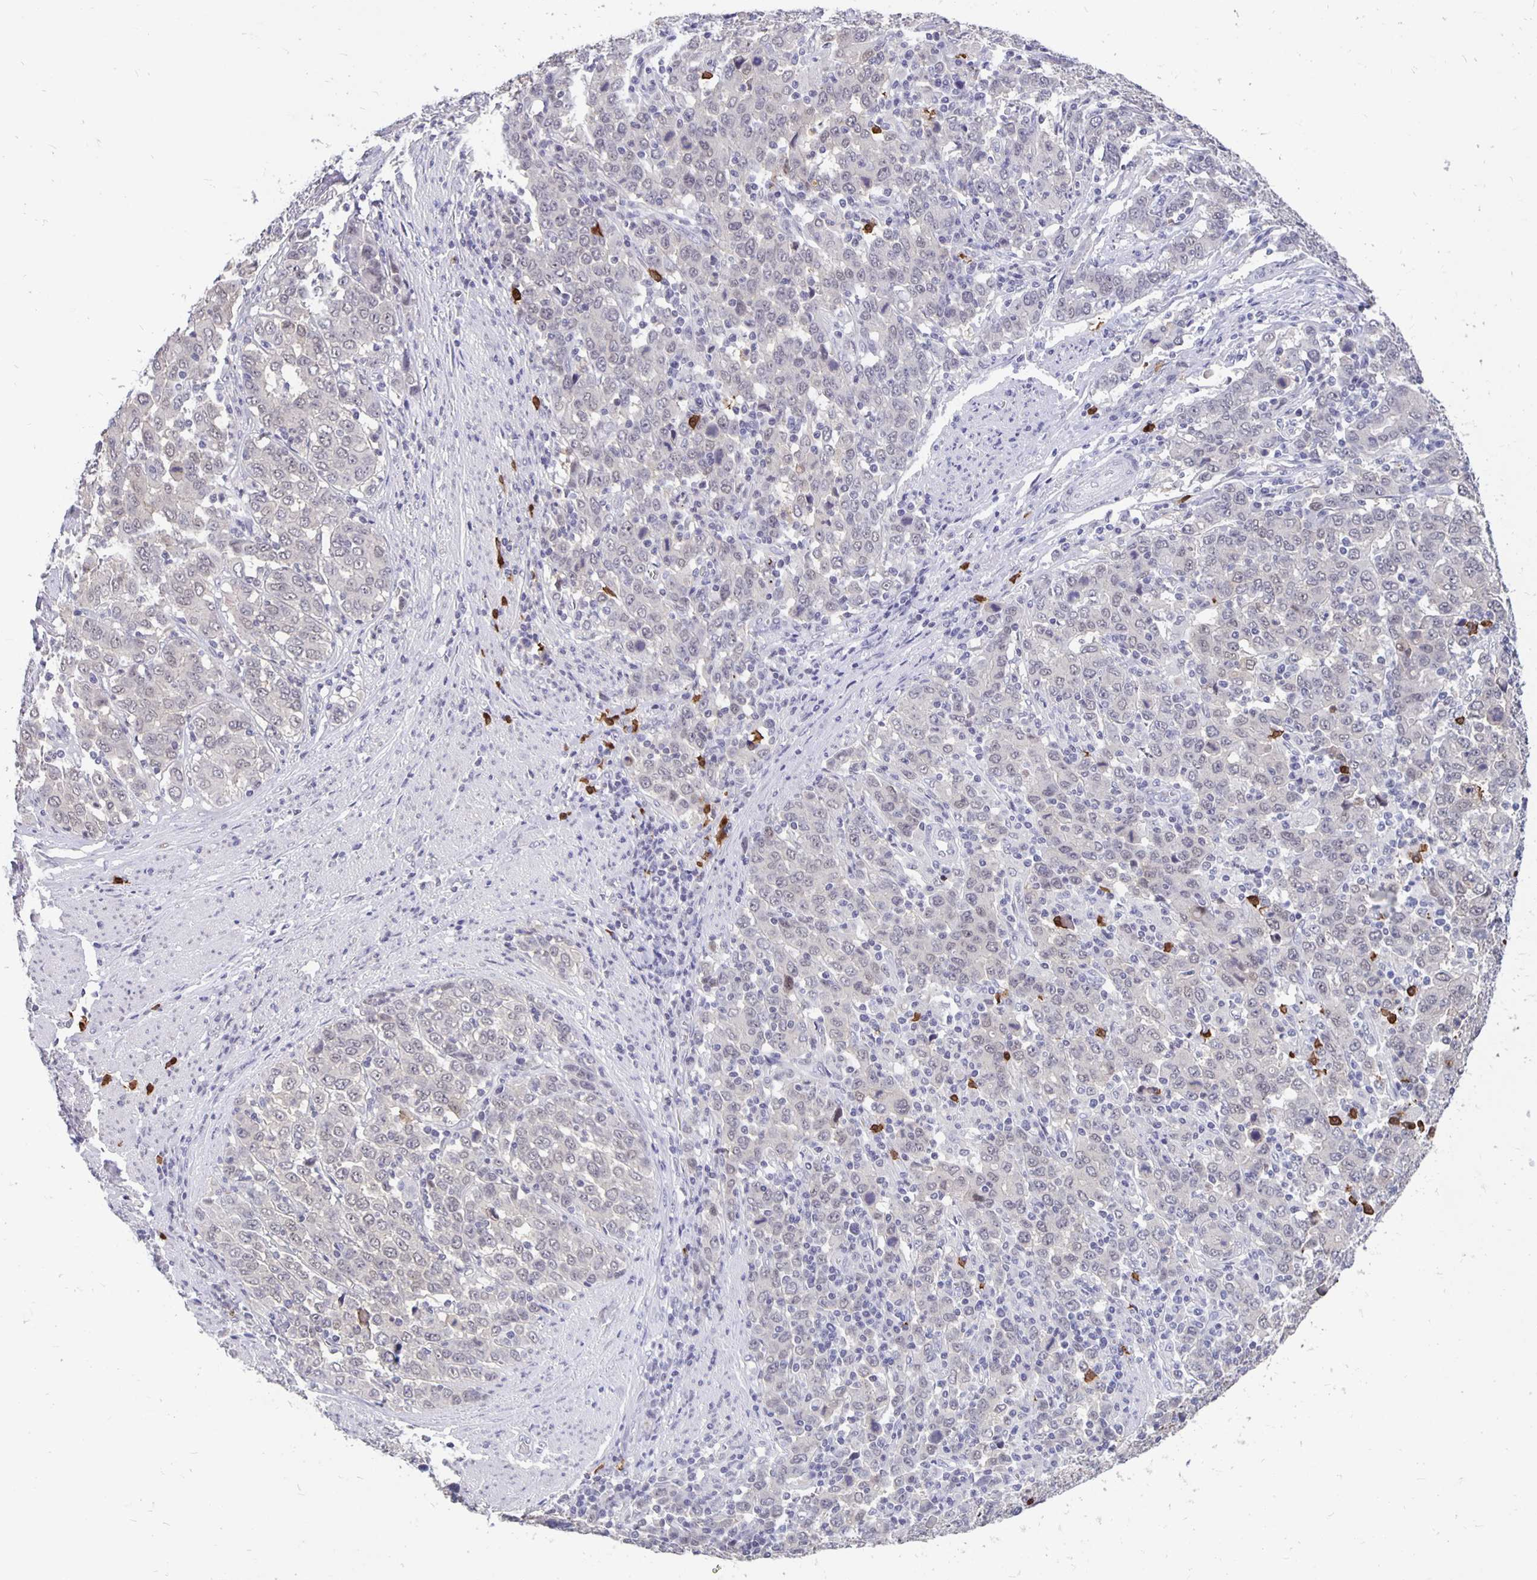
{"staining": {"intensity": "negative", "quantity": "none", "location": "none"}, "tissue": "stomach cancer", "cell_type": "Tumor cells", "image_type": "cancer", "snomed": [{"axis": "morphology", "description": "Adenocarcinoma, NOS"}, {"axis": "topography", "description": "Stomach, upper"}], "caption": "Human stomach cancer (adenocarcinoma) stained for a protein using immunohistochemistry demonstrates no staining in tumor cells.", "gene": "ZNF691", "patient": {"sex": "male", "age": 69}}